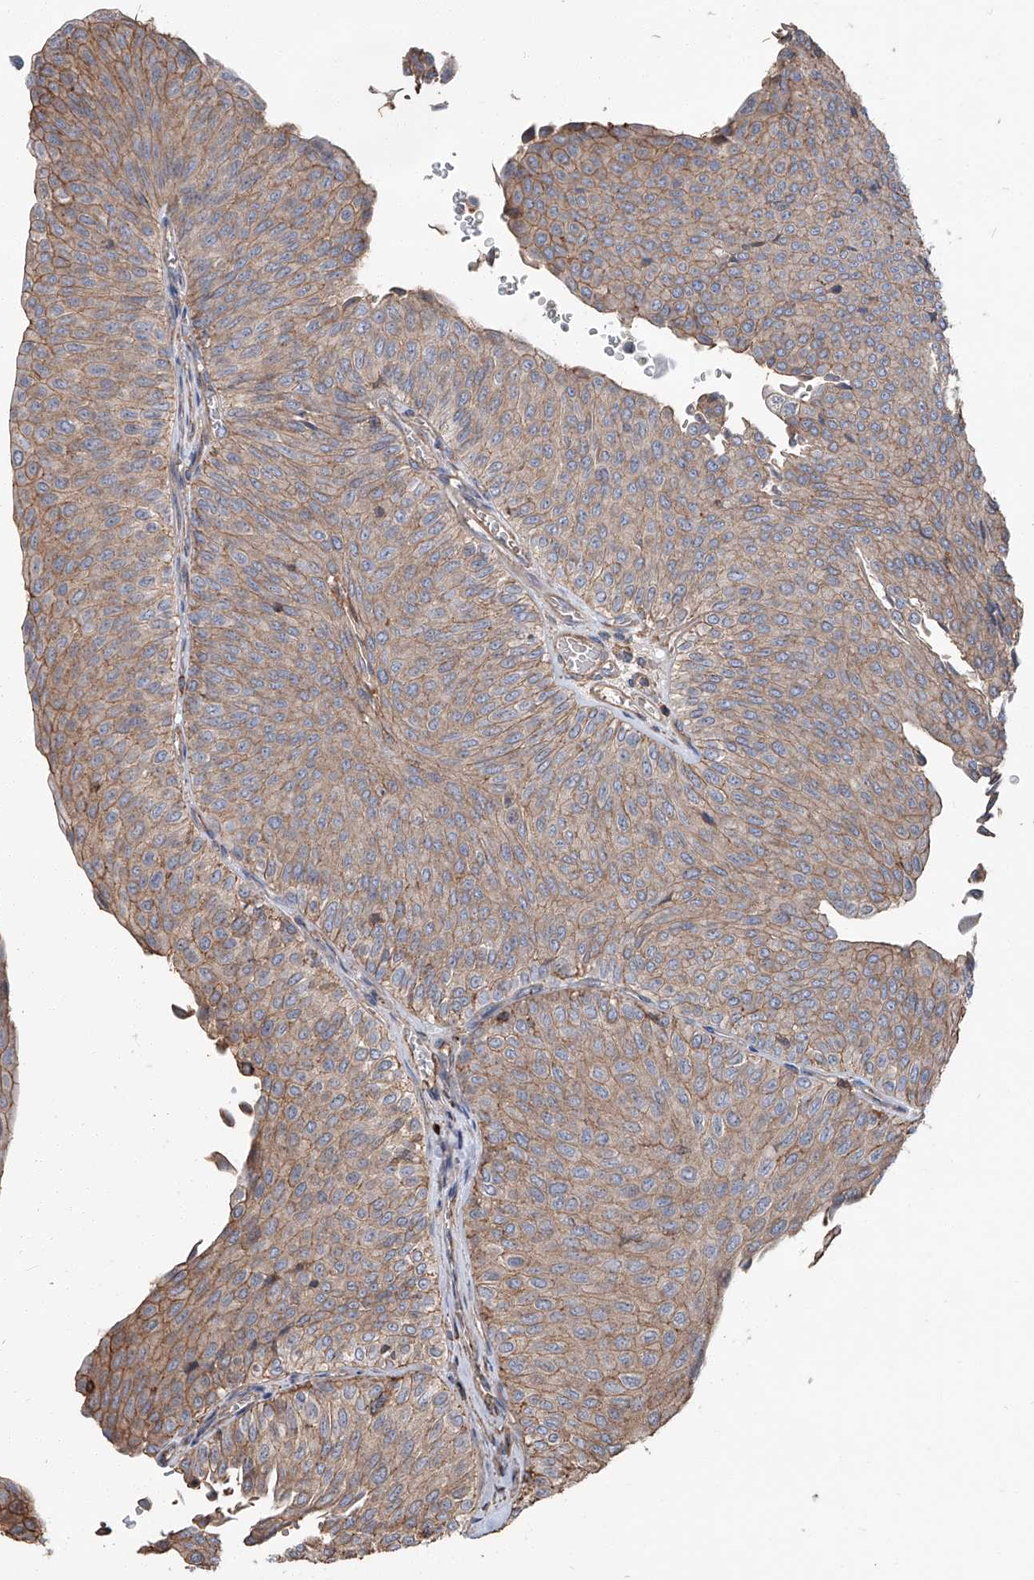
{"staining": {"intensity": "moderate", "quantity": ">75%", "location": "cytoplasmic/membranous"}, "tissue": "urothelial cancer", "cell_type": "Tumor cells", "image_type": "cancer", "snomed": [{"axis": "morphology", "description": "Urothelial carcinoma, Low grade"}, {"axis": "topography", "description": "Urinary bladder"}], "caption": "A photomicrograph showing moderate cytoplasmic/membranous staining in about >75% of tumor cells in urothelial cancer, as visualized by brown immunohistochemical staining.", "gene": "PIEZO2", "patient": {"sex": "male", "age": 78}}